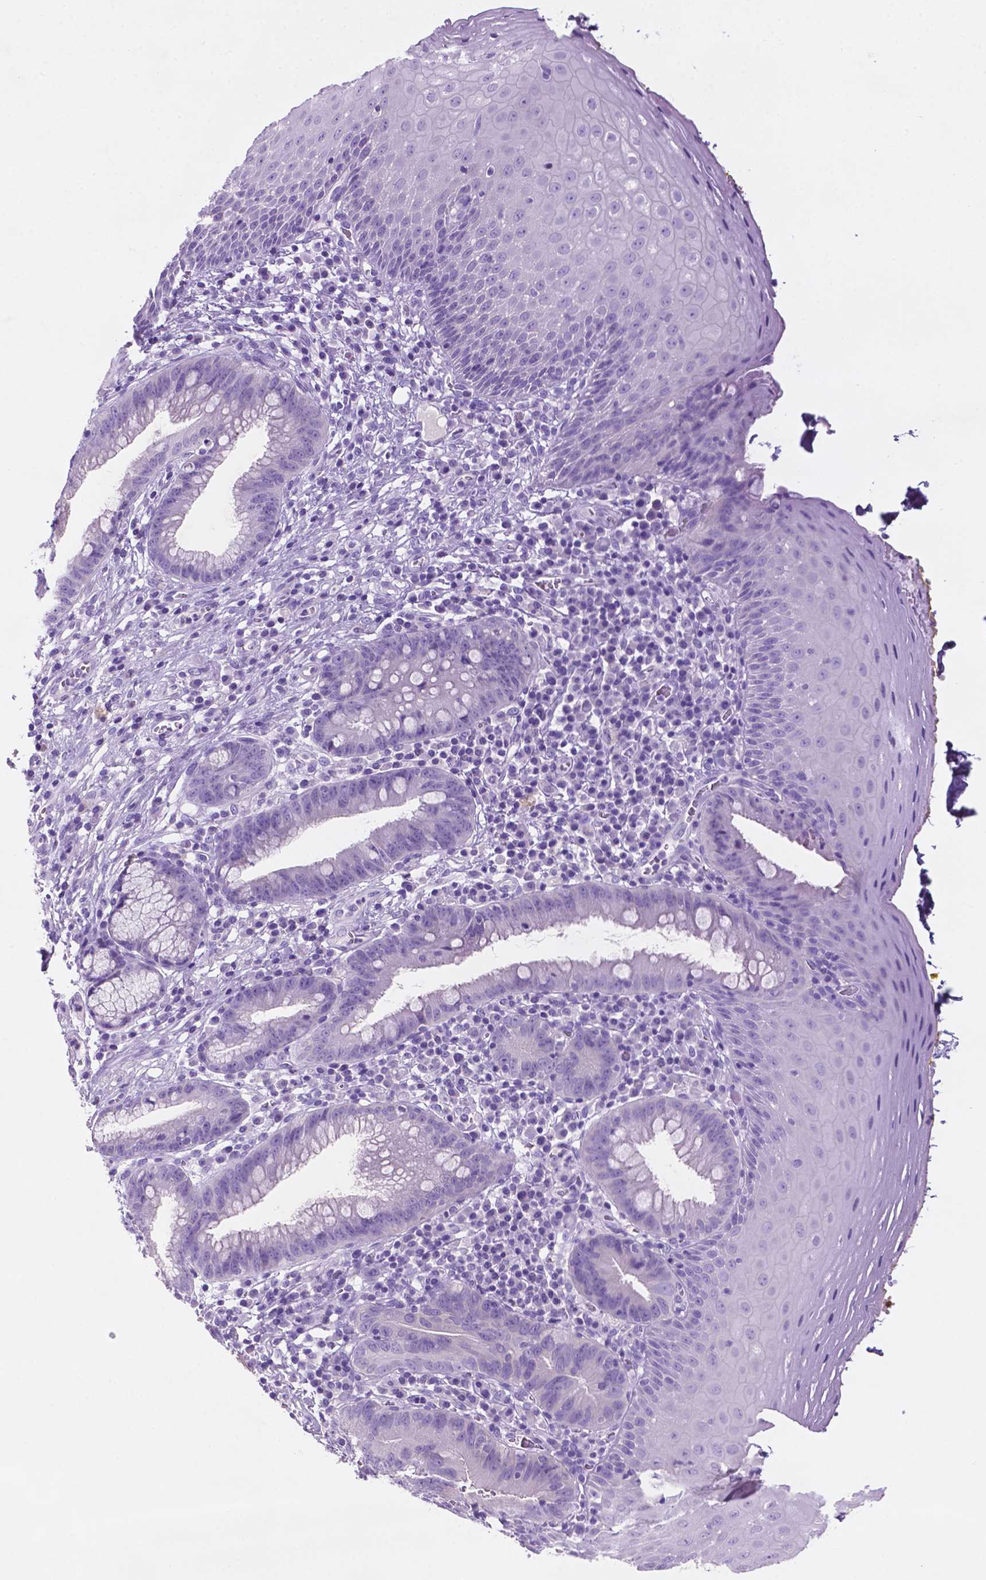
{"staining": {"intensity": "negative", "quantity": "none", "location": "none"}, "tissue": "esophagus", "cell_type": "Squamous epithelial cells", "image_type": "normal", "snomed": [{"axis": "morphology", "description": "Normal tissue, NOS"}, {"axis": "topography", "description": "Esophagus"}], "caption": "IHC of benign esophagus demonstrates no positivity in squamous epithelial cells. (Brightfield microscopy of DAB (3,3'-diaminobenzidine) IHC at high magnification).", "gene": "POU4F1", "patient": {"sex": "female", "age": 68}}